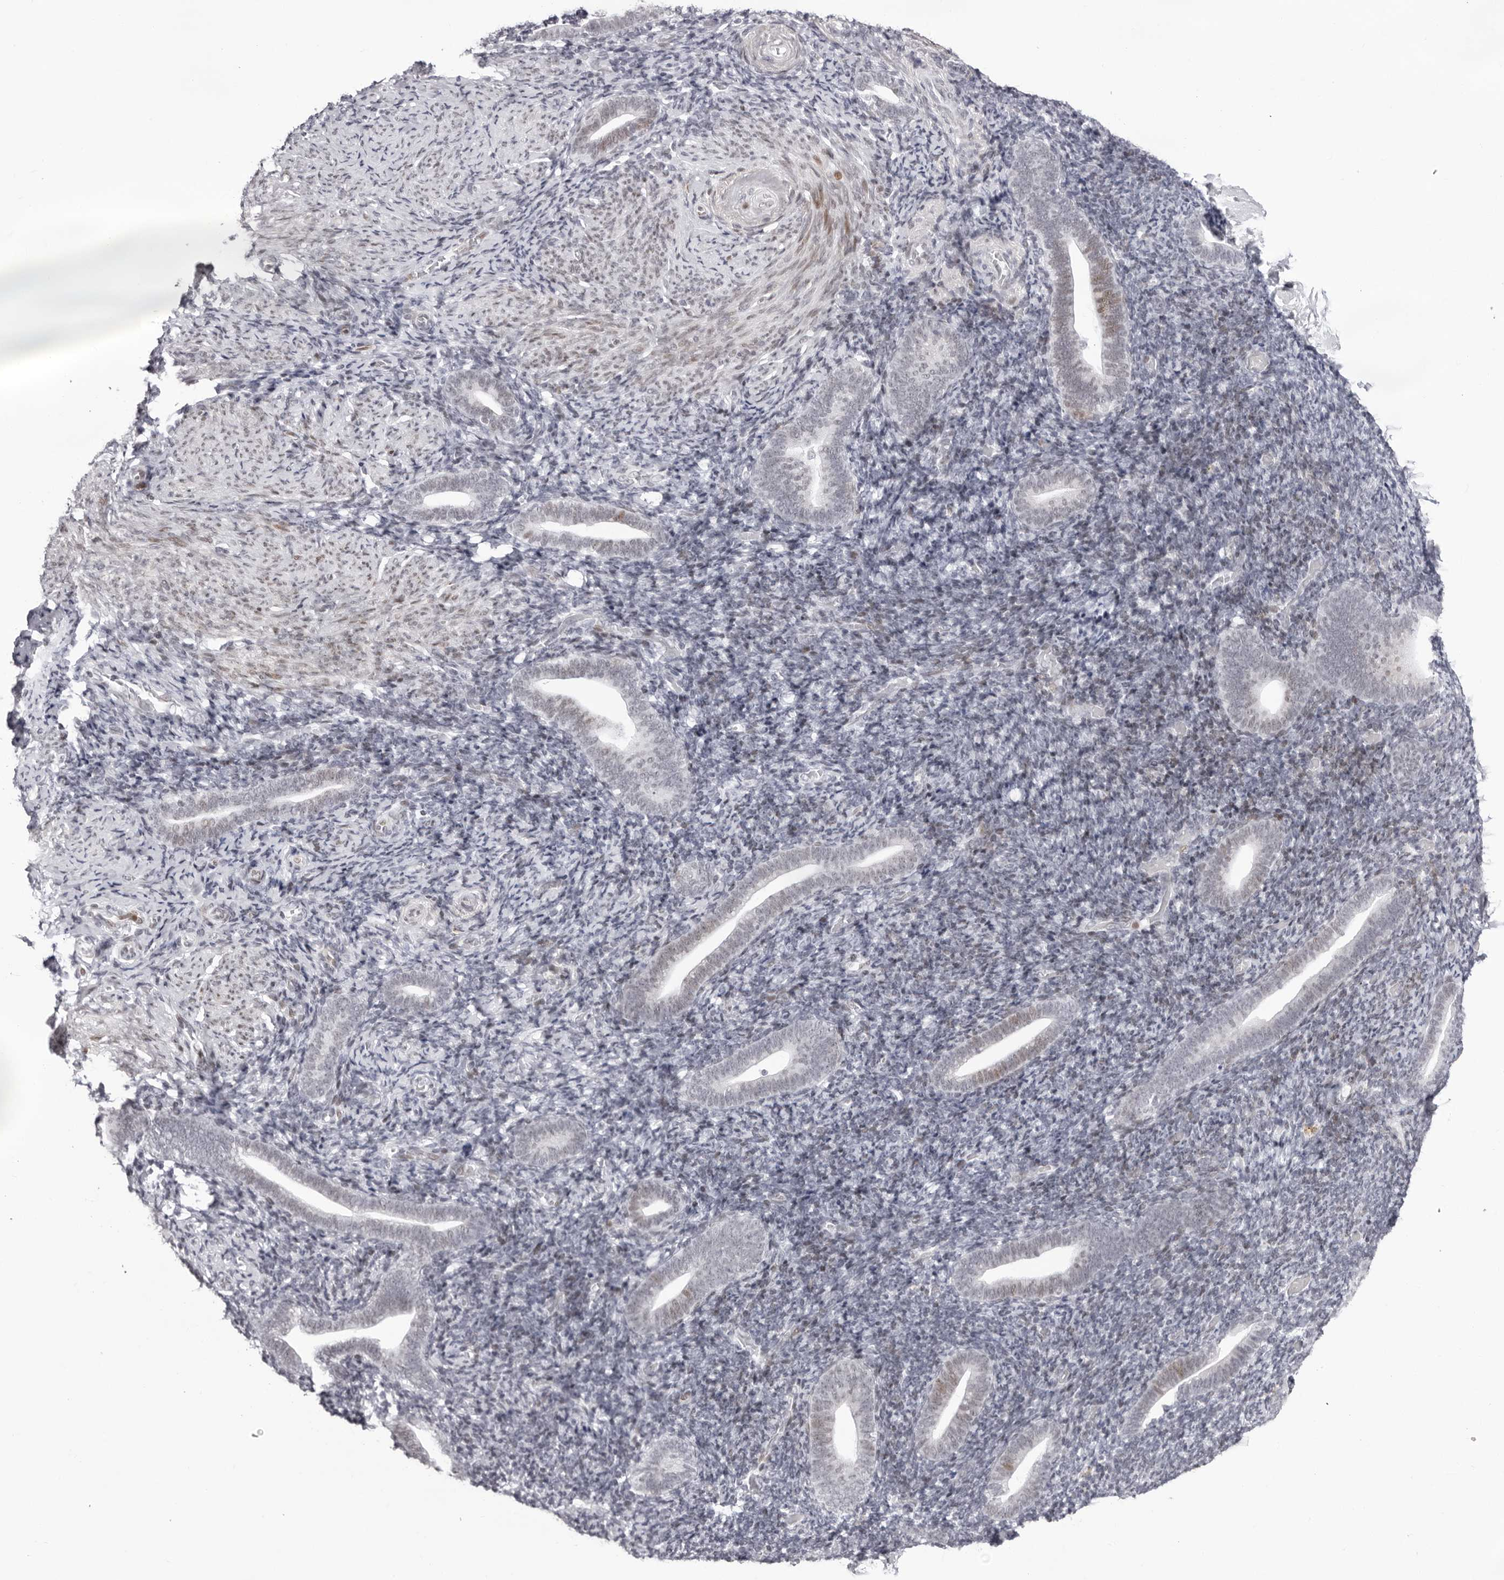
{"staining": {"intensity": "weak", "quantity": "<25%", "location": "nuclear"}, "tissue": "endometrium", "cell_type": "Cells in endometrial stroma", "image_type": "normal", "snomed": [{"axis": "morphology", "description": "Normal tissue, NOS"}, {"axis": "topography", "description": "Endometrium"}], "caption": "An image of endometrium stained for a protein exhibits no brown staining in cells in endometrial stroma. (DAB immunohistochemistry visualized using brightfield microscopy, high magnification).", "gene": "NTPCR", "patient": {"sex": "female", "age": 51}}